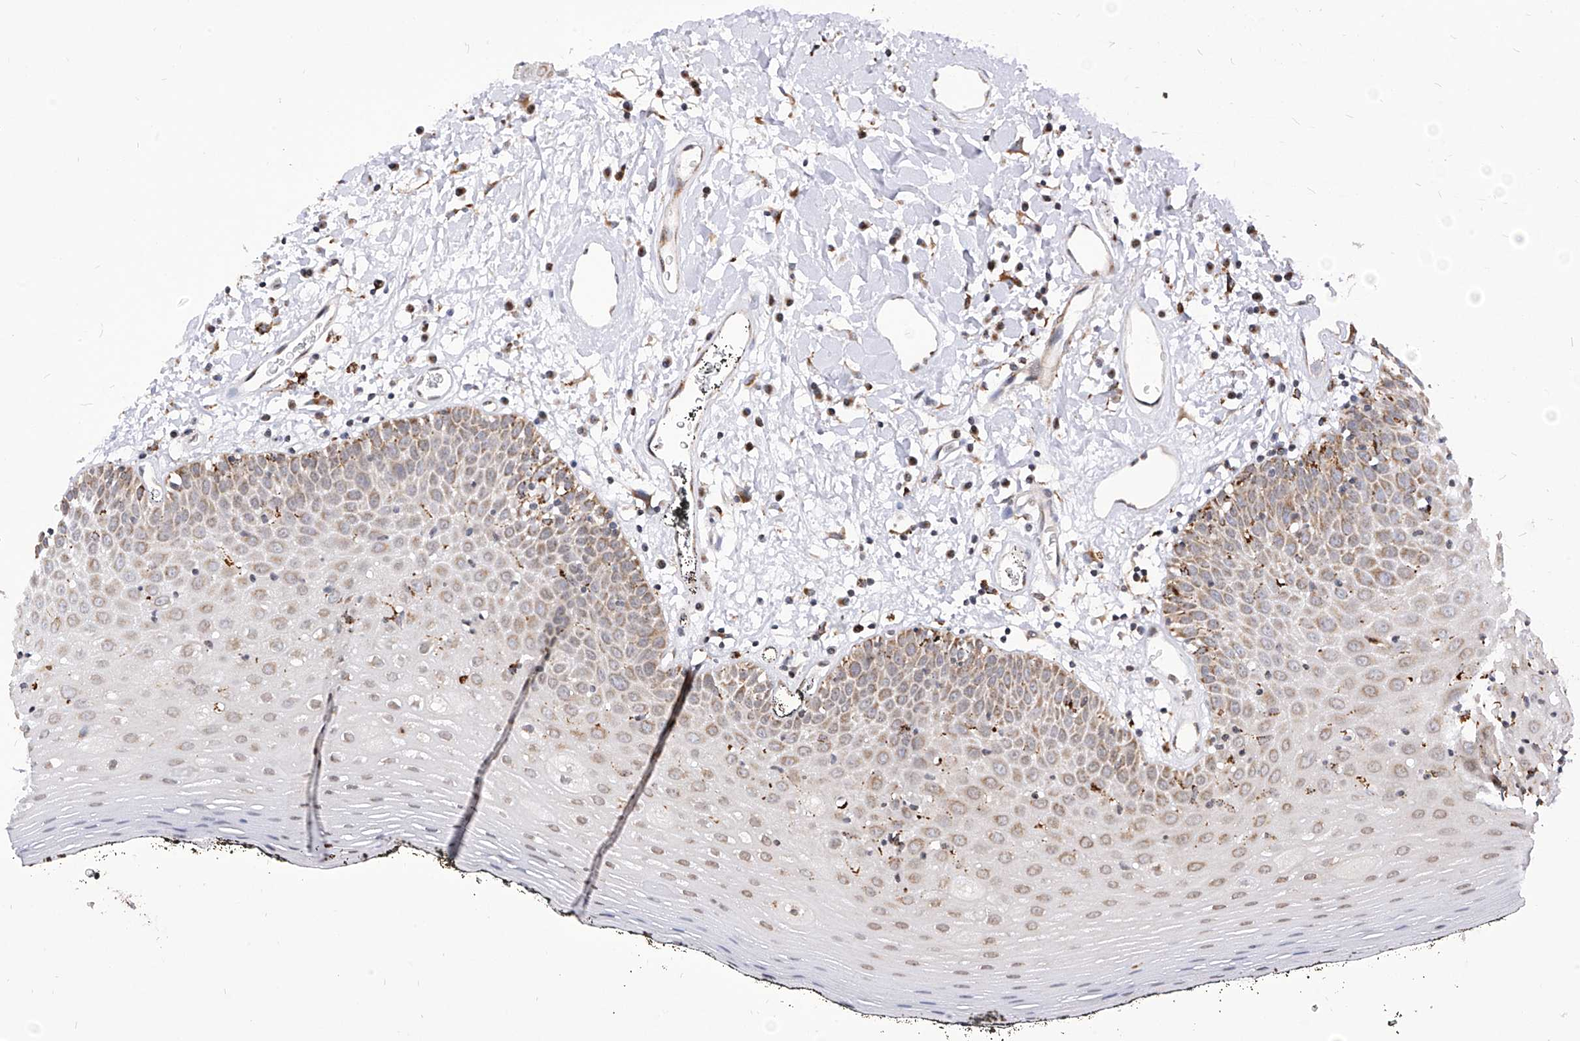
{"staining": {"intensity": "moderate", "quantity": ">75%", "location": "cytoplasmic/membranous"}, "tissue": "oral mucosa", "cell_type": "Squamous epithelial cells", "image_type": "normal", "snomed": [{"axis": "morphology", "description": "Normal tissue, NOS"}, {"axis": "topography", "description": "Oral tissue"}], "caption": "Moderate cytoplasmic/membranous expression is appreciated in about >75% of squamous epithelial cells in benign oral mucosa. Nuclei are stained in blue.", "gene": "TTLL8", "patient": {"sex": "male", "age": 74}}